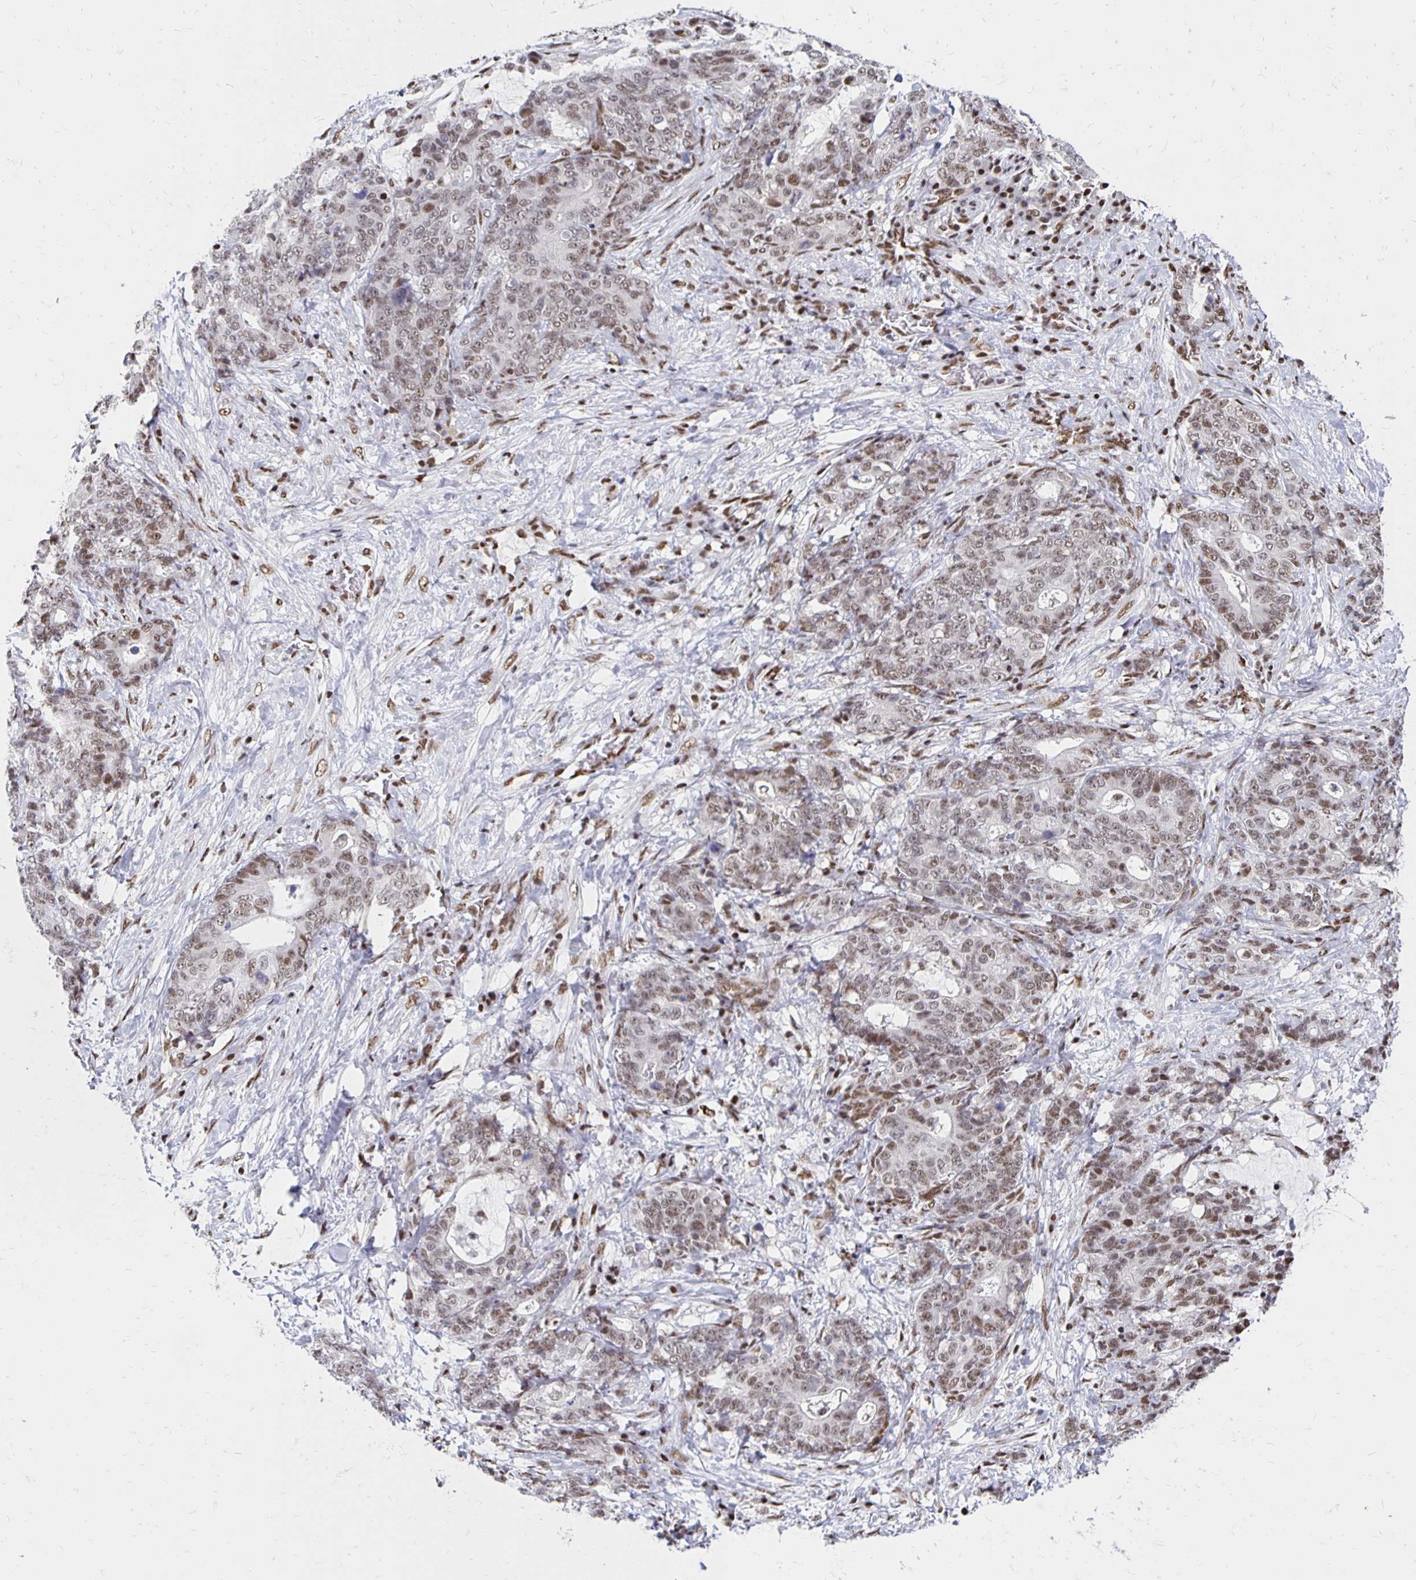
{"staining": {"intensity": "moderate", "quantity": "25%-75%", "location": "nuclear"}, "tissue": "stomach cancer", "cell_type": "Tumor cells", "image_type": "cancer", "snomed": [{"axis": "morphology", "description": "Normal tissue, NOS"}, {"axis": "morphology", "description": "Adenocarcinoma, NOS"}, {"axis": "topography", "description": "Stomach"}], "caption": "Stomach cancer stained for a protein exhibits moderate nuclear positivity in tumor cells.", "gene": "ZNF579", "patient": {"sex": "female", "age": 64}}